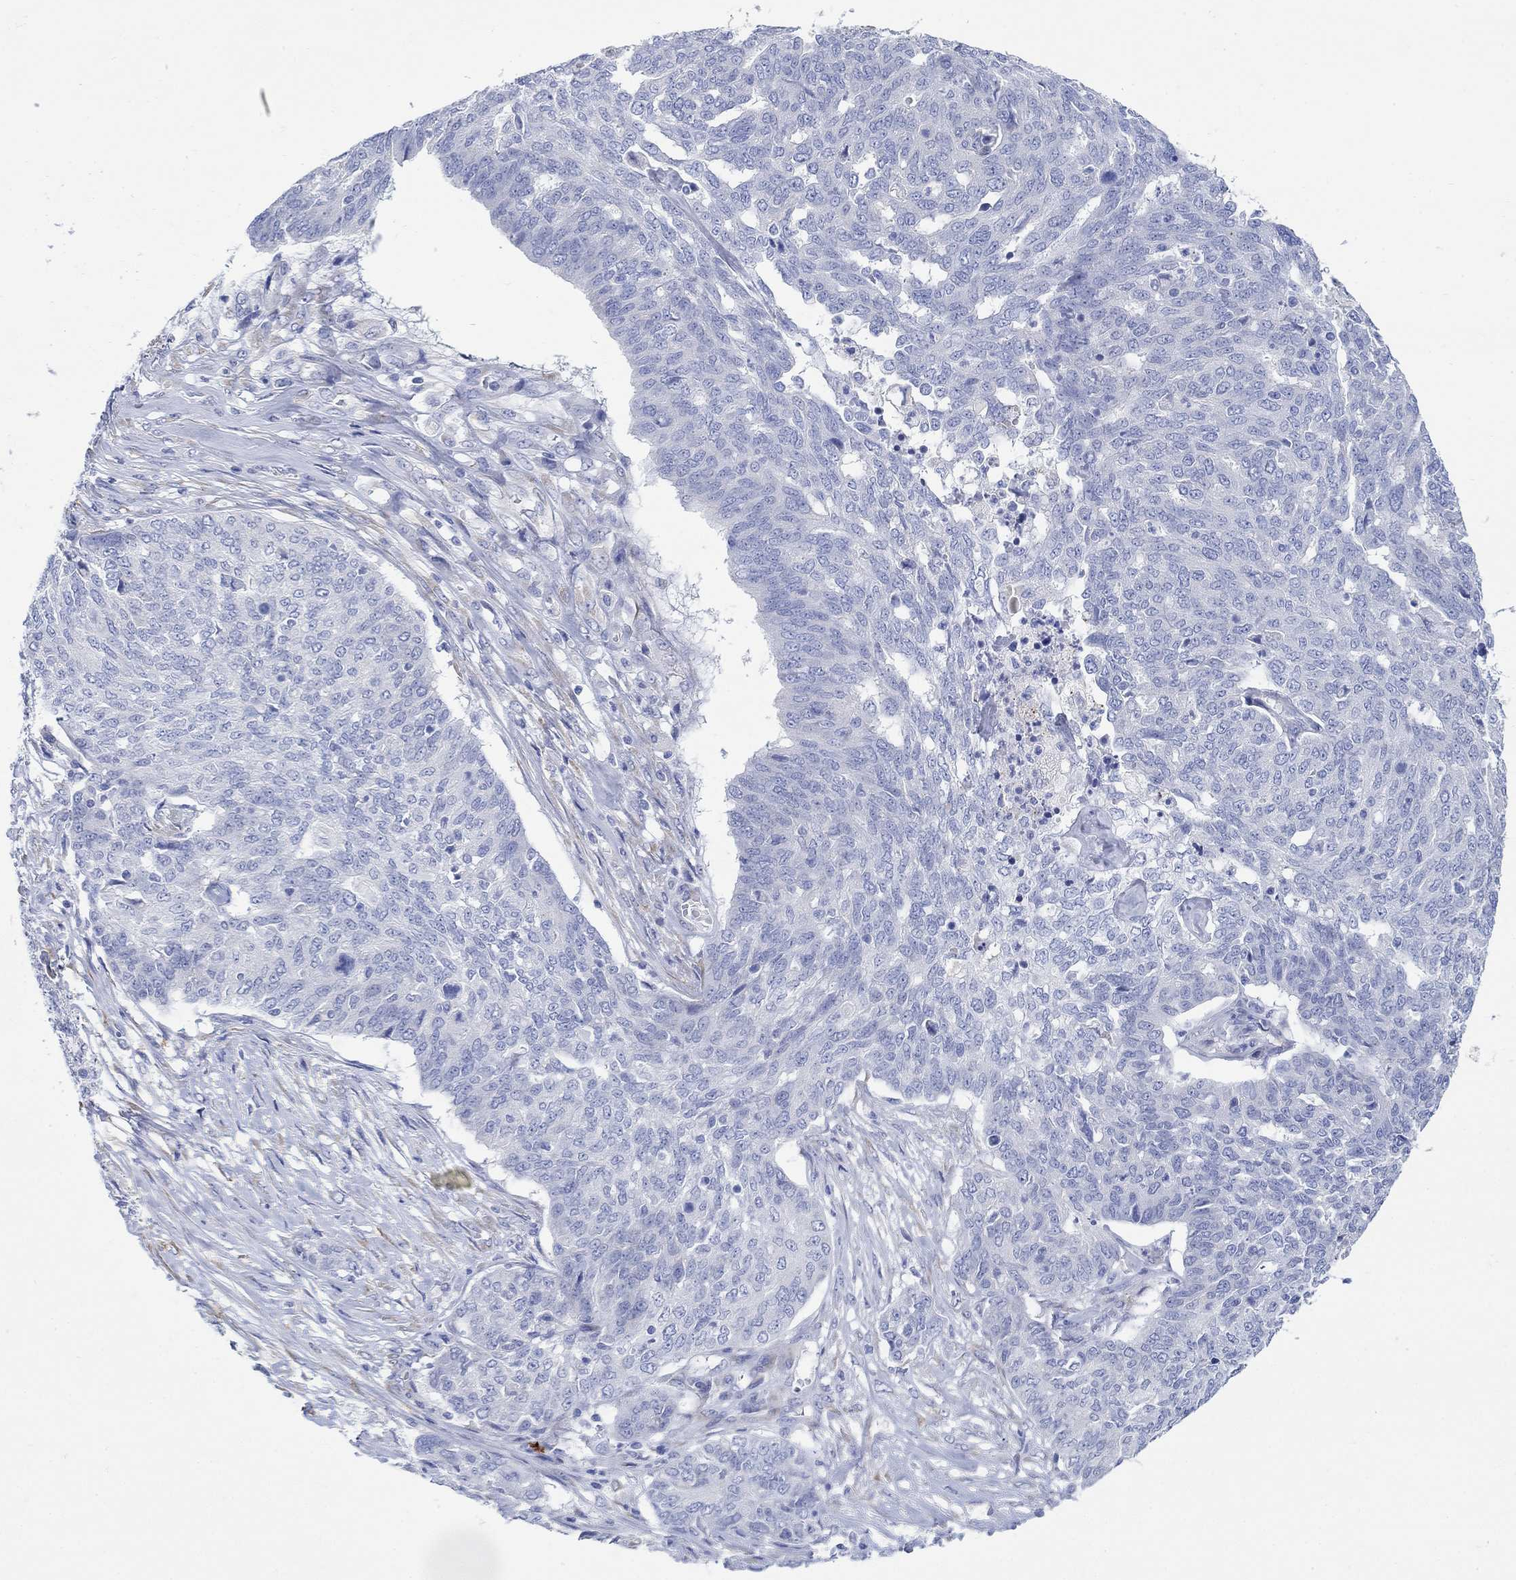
{"staining": {"intensity": "negative", "quantity": "none", "location": "none"}, "tissue": "ovarian cancer", "cell_type": "Tumor cells", "image_type": "cancer", "snomed": [{"axis": "morphology", "description": "Cystadenocarcinoma, serous, NOS"}, {"axis": "topography", "description": "Ovary"}], "caption": "The histopathology image demonstrates no staining of tumor cells in ovarian serous cystadenocarcinoma.", "gene": "P2RY6", "patient": {"sex": "female", "age": 67}}